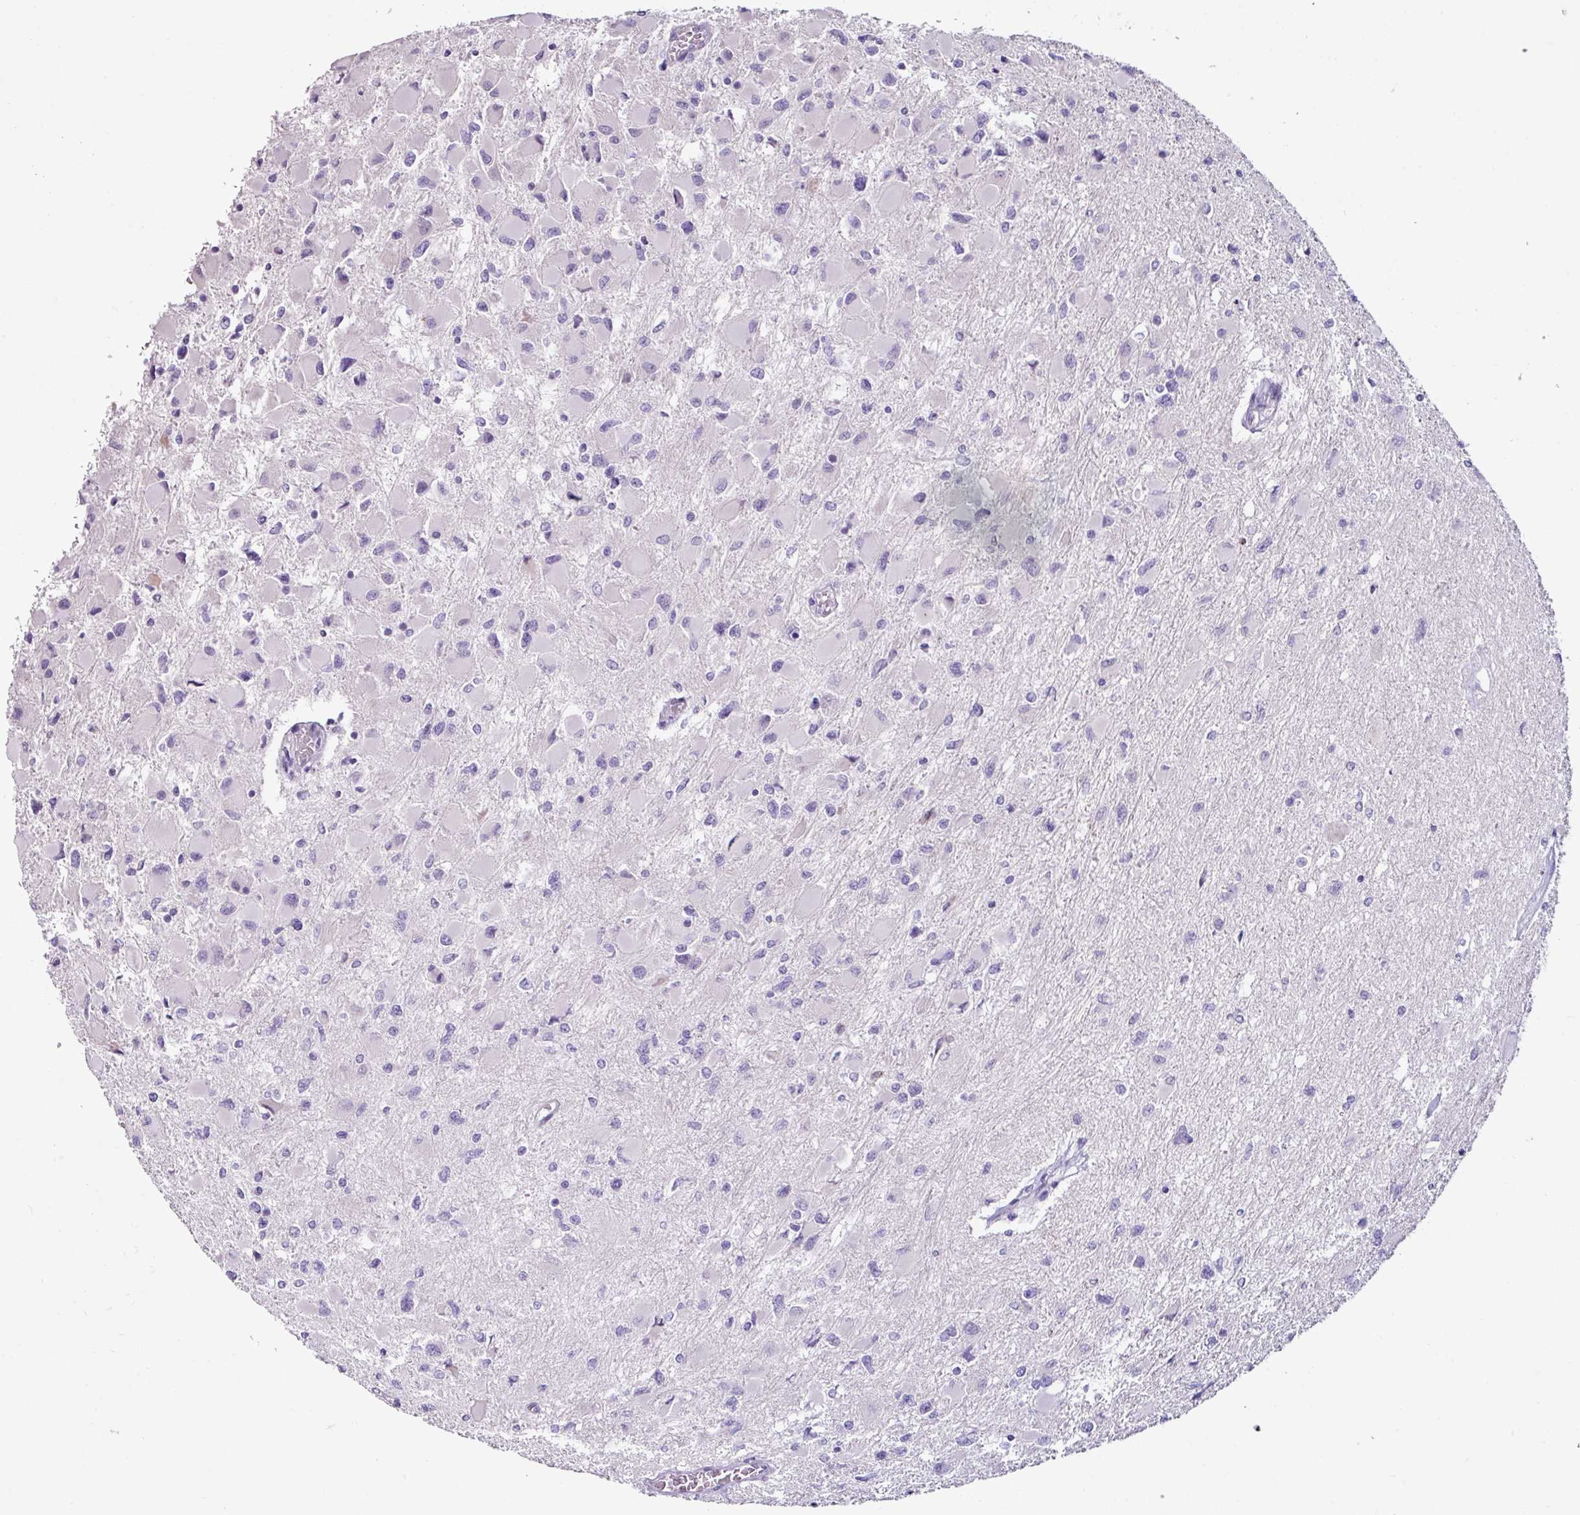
{"staining": {"intensity": "negative", "quantity": "none", "location": "none"}, "tissue": "glioma", "cell_type": "Tumor cells", "image_type": "cancer", "snomed": [{"axis": "morphology", "description": "Glioma, malignant, High grade"}, {"axis": "topography", "description": "Cerebral cortex"}], "caption": "Immunohistochemical staining of human glioma reveals no significant positivity in tumor cells. The staining is performed using DAB (3,3'-diaminobenzidine) brown chromogen with nuclei counter-stained in using hematoxylin.", "gene": "TRA2A", "patient": {"sex": "female", "age": 36}}